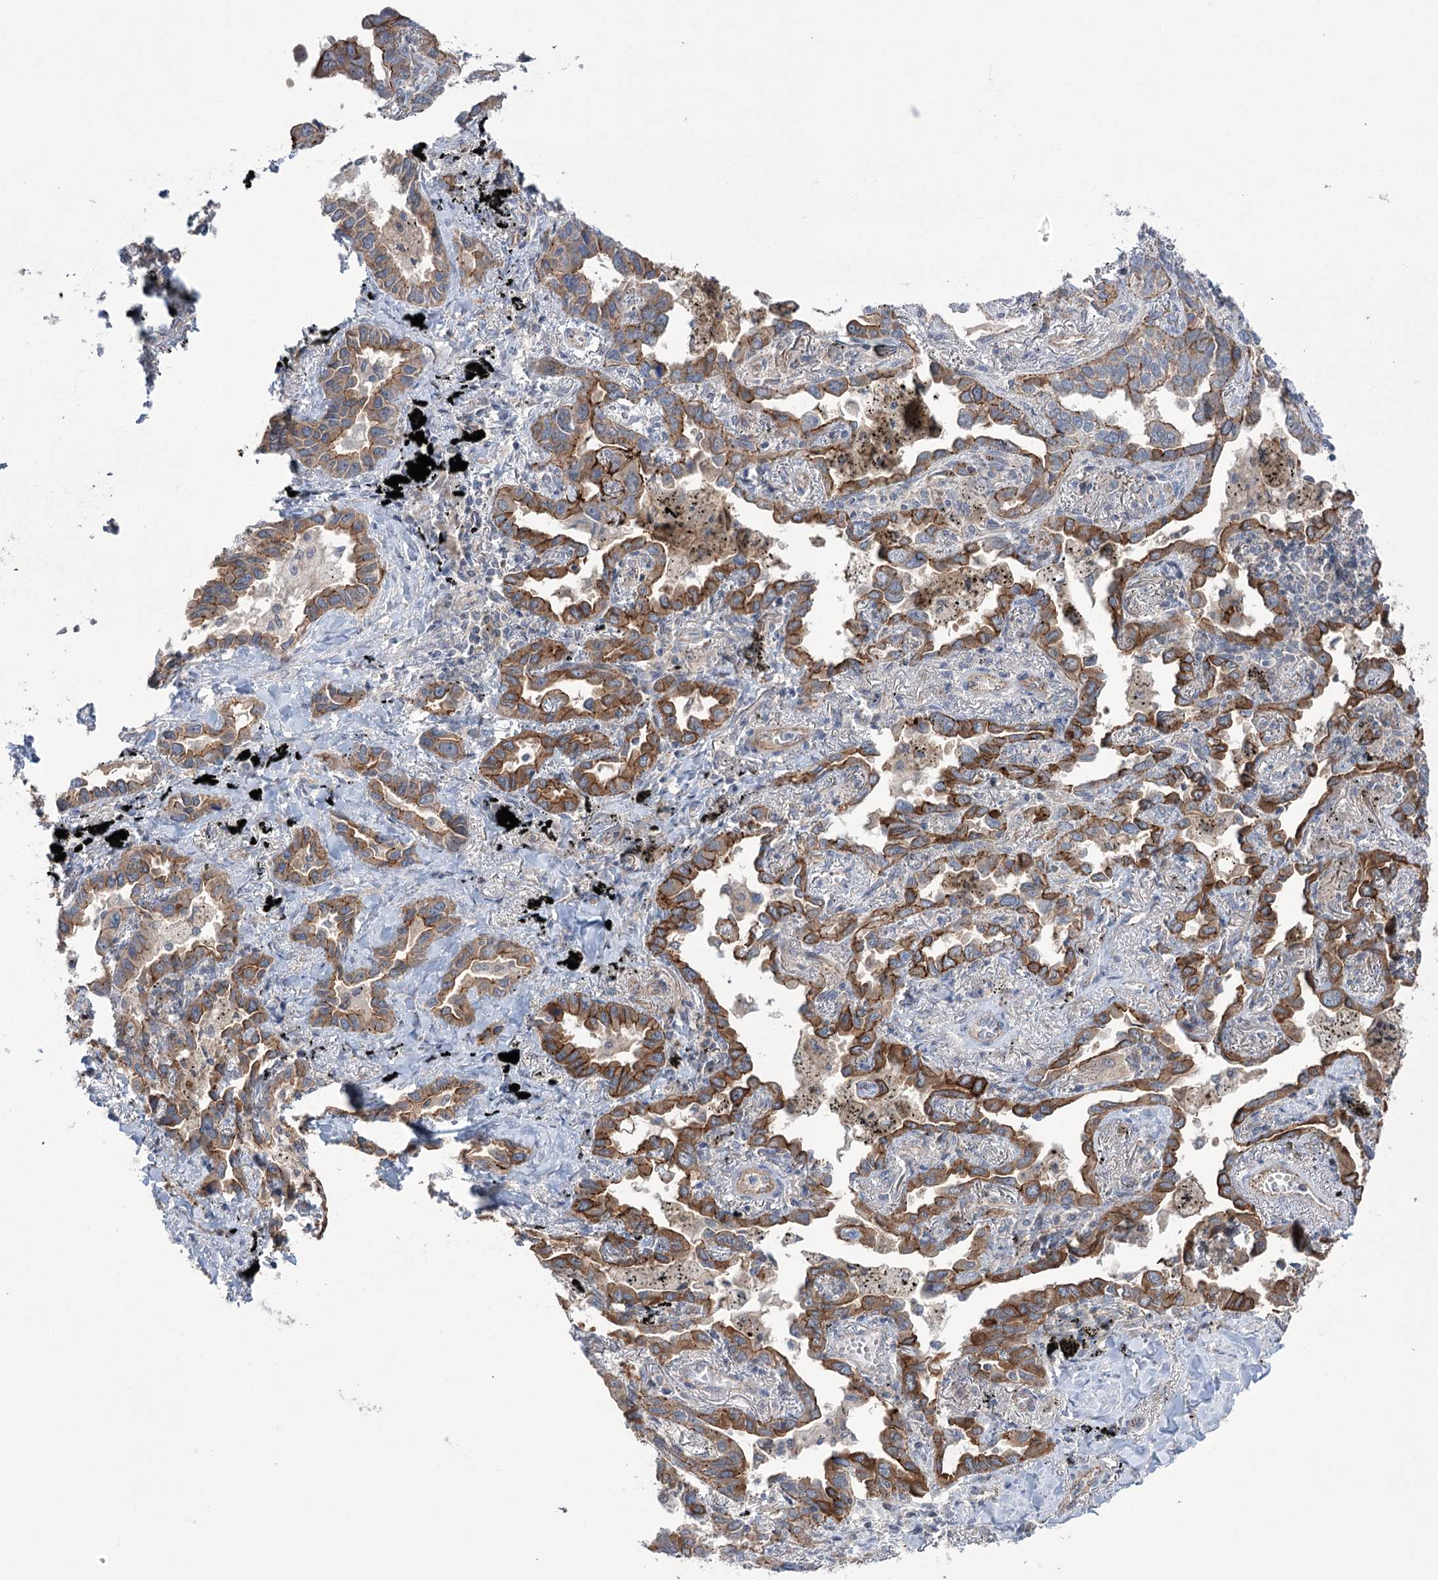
{"staining": {"intensity": "moderate", "quantity": ">75%", "location": "cytoplasmic/membranous"}, "tissue": "lung cancer", "cell_type": "Tumor cells", "image_type": "cancer", "snomed": [{"axis": "morphology", "description": "Adenocarcinoma, NOS"}, {"axis": "topography", "description": "Lung"}], "caption": "The image displays immunohistochemical staining of lung adenocarcinoma. There is moderate cytoplasmic/membranous positivity is appreciated in approximately >75% of tumor cells.", "gene": "TRIM71", "patient": {"sex": "male", "age": 67}}